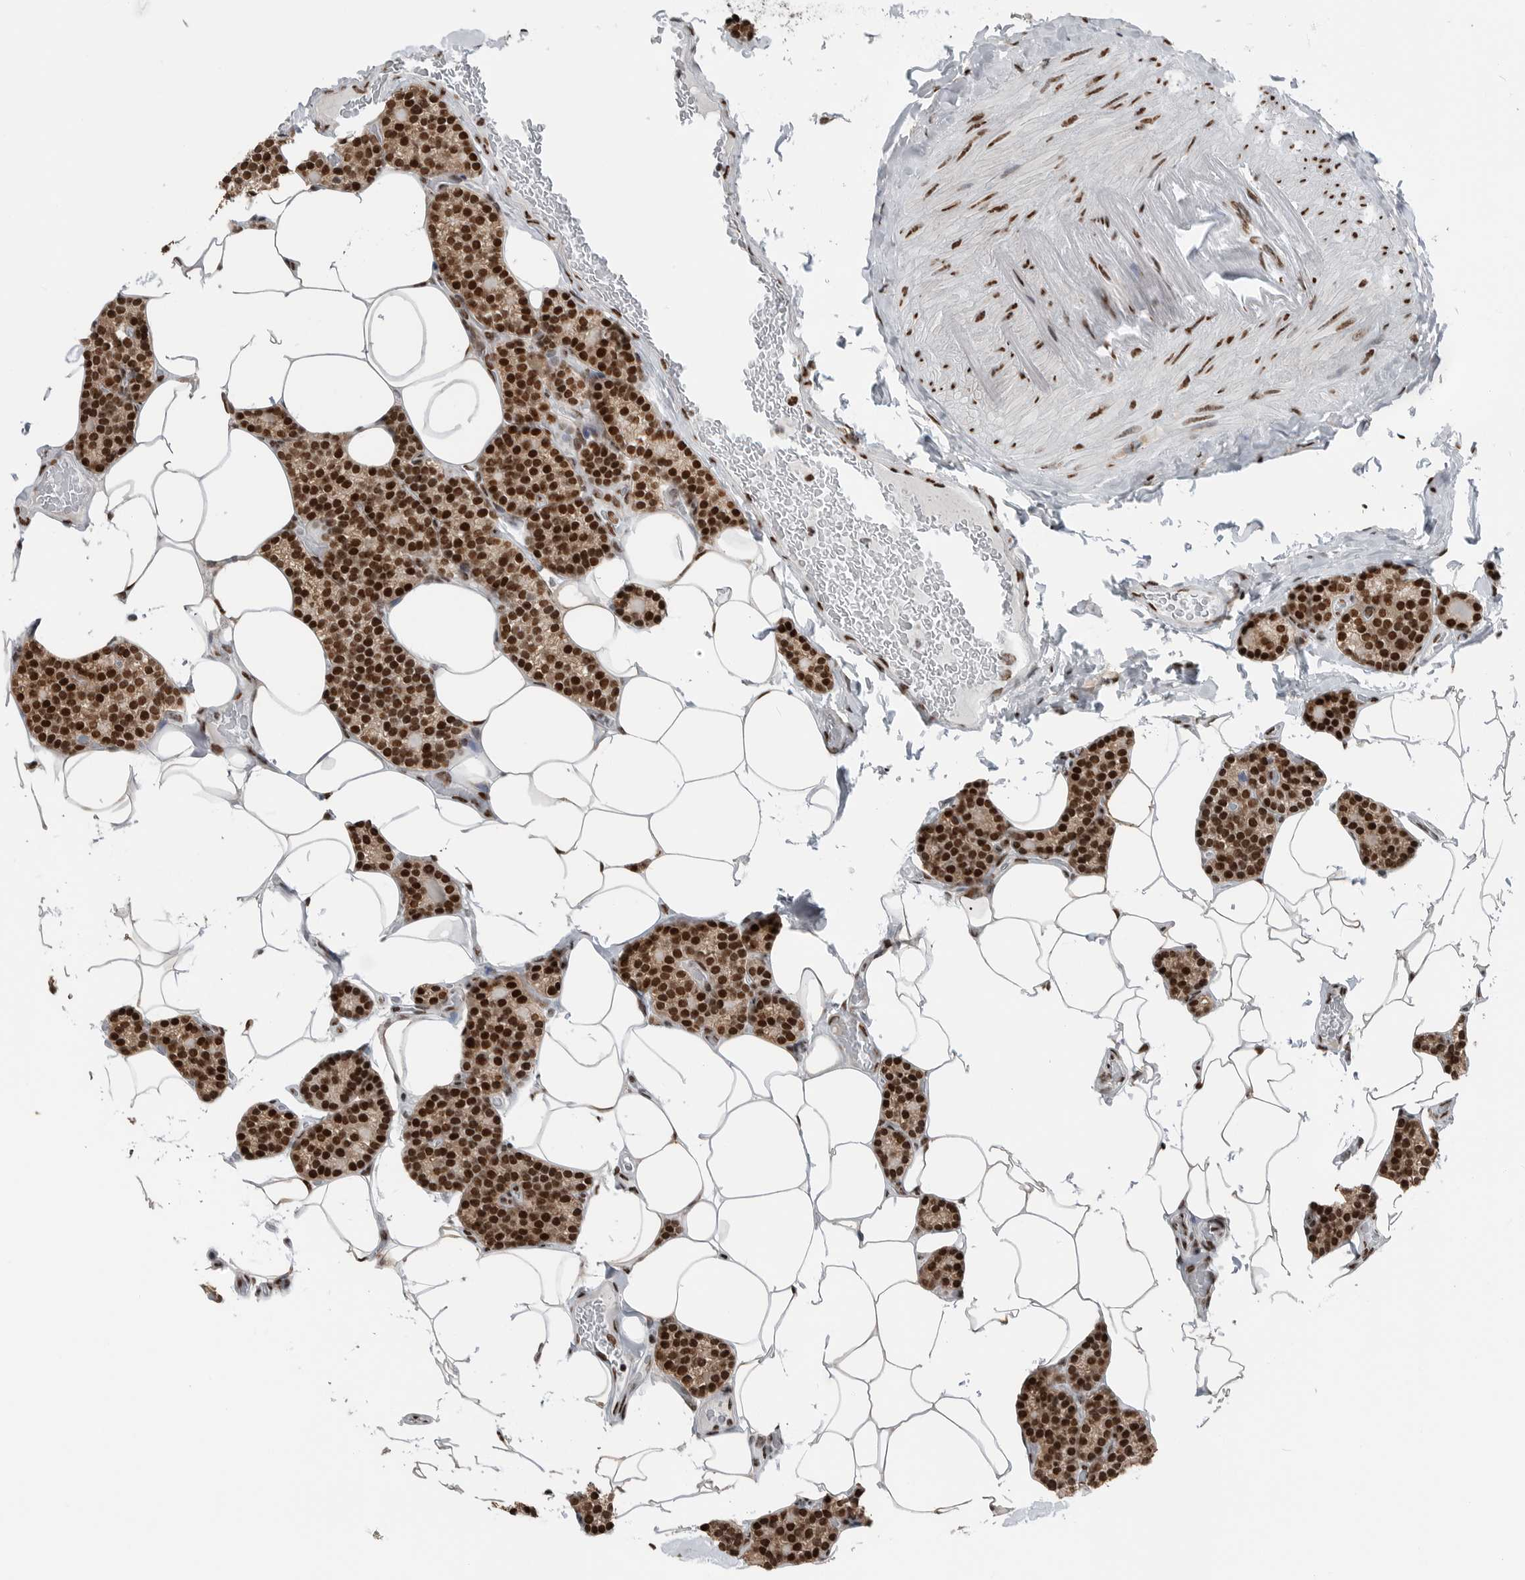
{"staining": {"intensity": "strong", "quantity": ">75%", "location": "cytoplasmic/membranous,nuclear"}, "tissue": "parathyroid gland", "cell_type": "Glandular cells", "image_type": "normal", "snomed": [{"axis": "morphology", "description": "Normal tissue, NOS"}, {"axis": "topography", "description": "Parathyroid gland"}], "caption": "Immunohistochemistry (IHC) of benign human parathyroid gland reveals high levels of strong cytoplasmic/membranous,nuclear expression in approximately >75% of glandular cells. (DAB (3,3'-diaminobenzidine) IHC, brown staining for protein, blue staining for nuclei).", "gene": "BLZF1", "patient": {"sex": "male", "age": 52}}